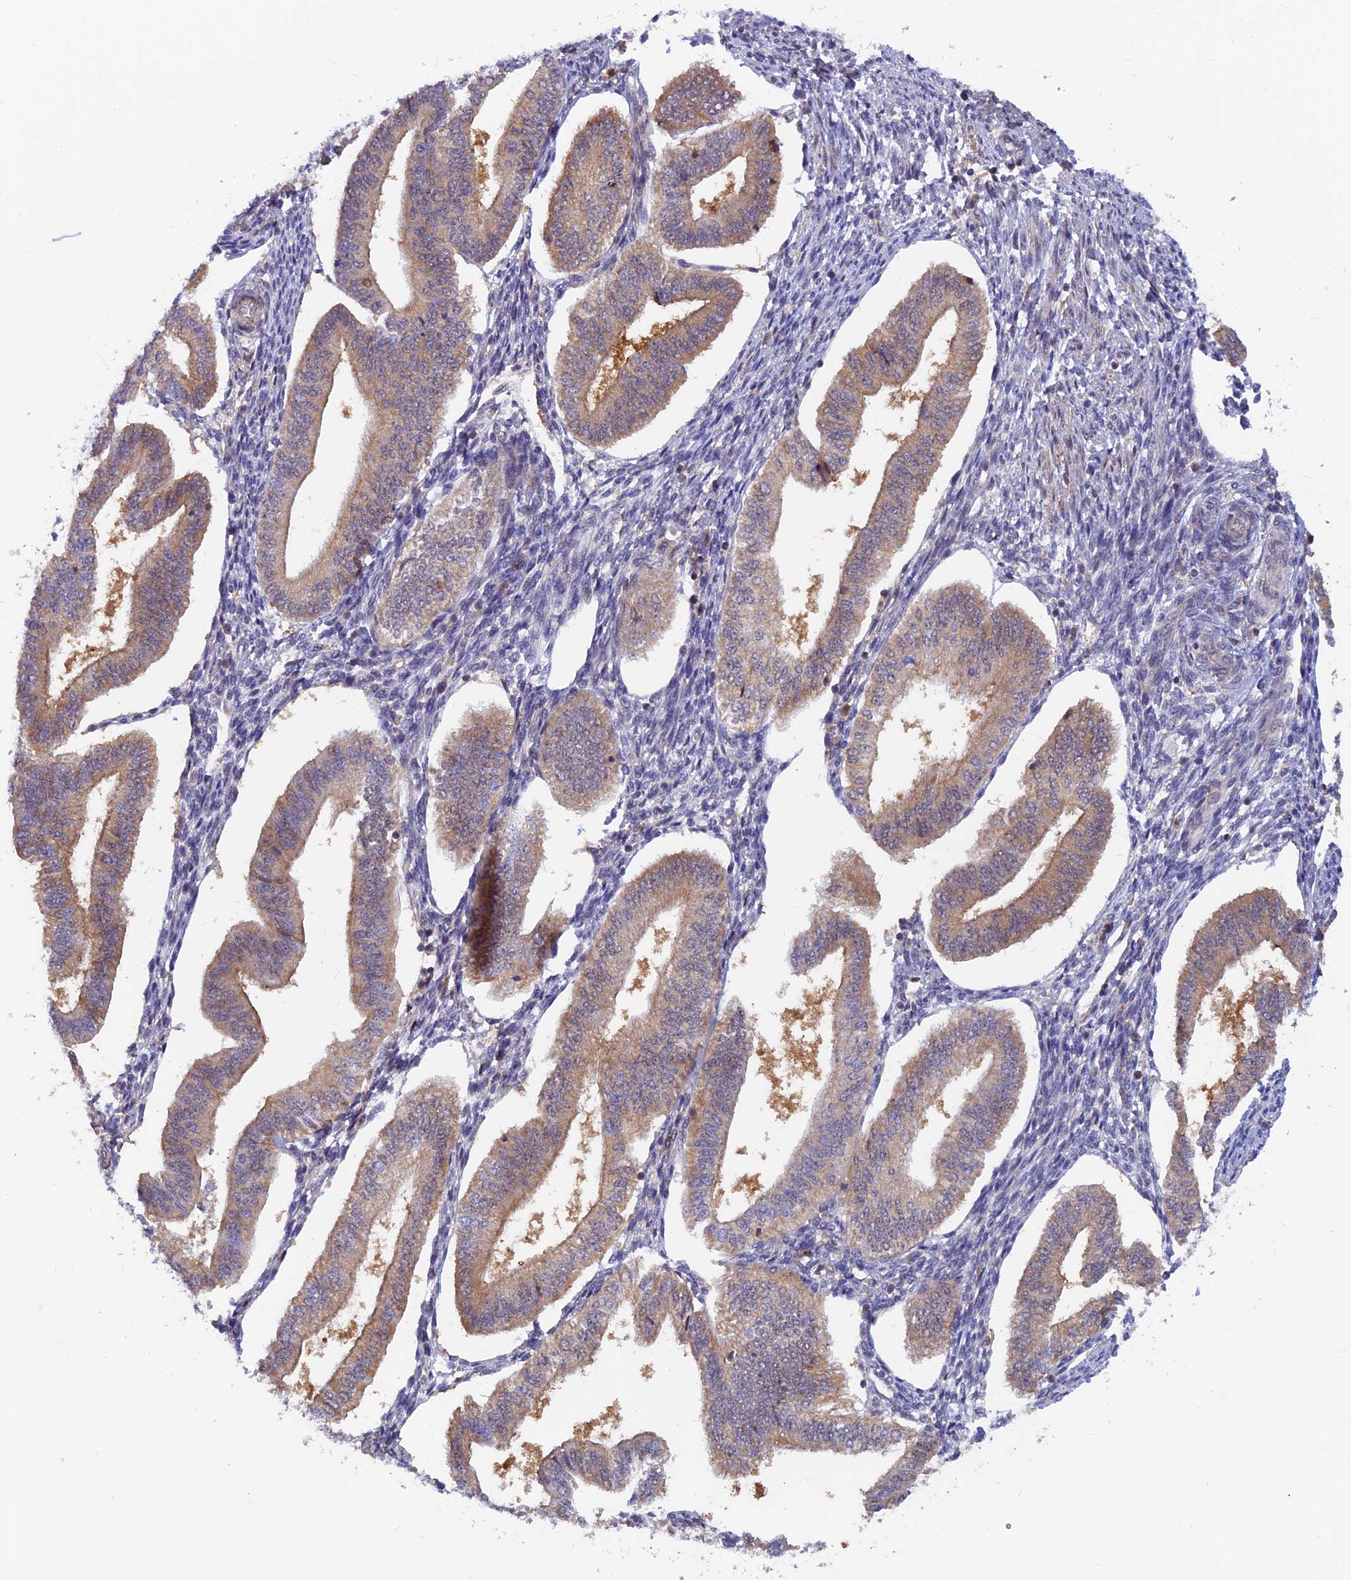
{"staining": {"intensity": "negative", "quantity": "none", "location": "none"}, "tissue": "endometrium", "cell_type": "Cells in endometrial stroma", "image_type": "normal", "snomed": [{"axis": "morphology", "description": "Normal tissue, NOS"}, {"axis": "topography", "description": "Endometrium"}], "caption": "Human endometrium stained for a protein using immunohistochemistry reveals no positivity in cells in endometrial stroma.", "gene": "DNAJC16", "patient": {"sex": "female", "age": 34}}